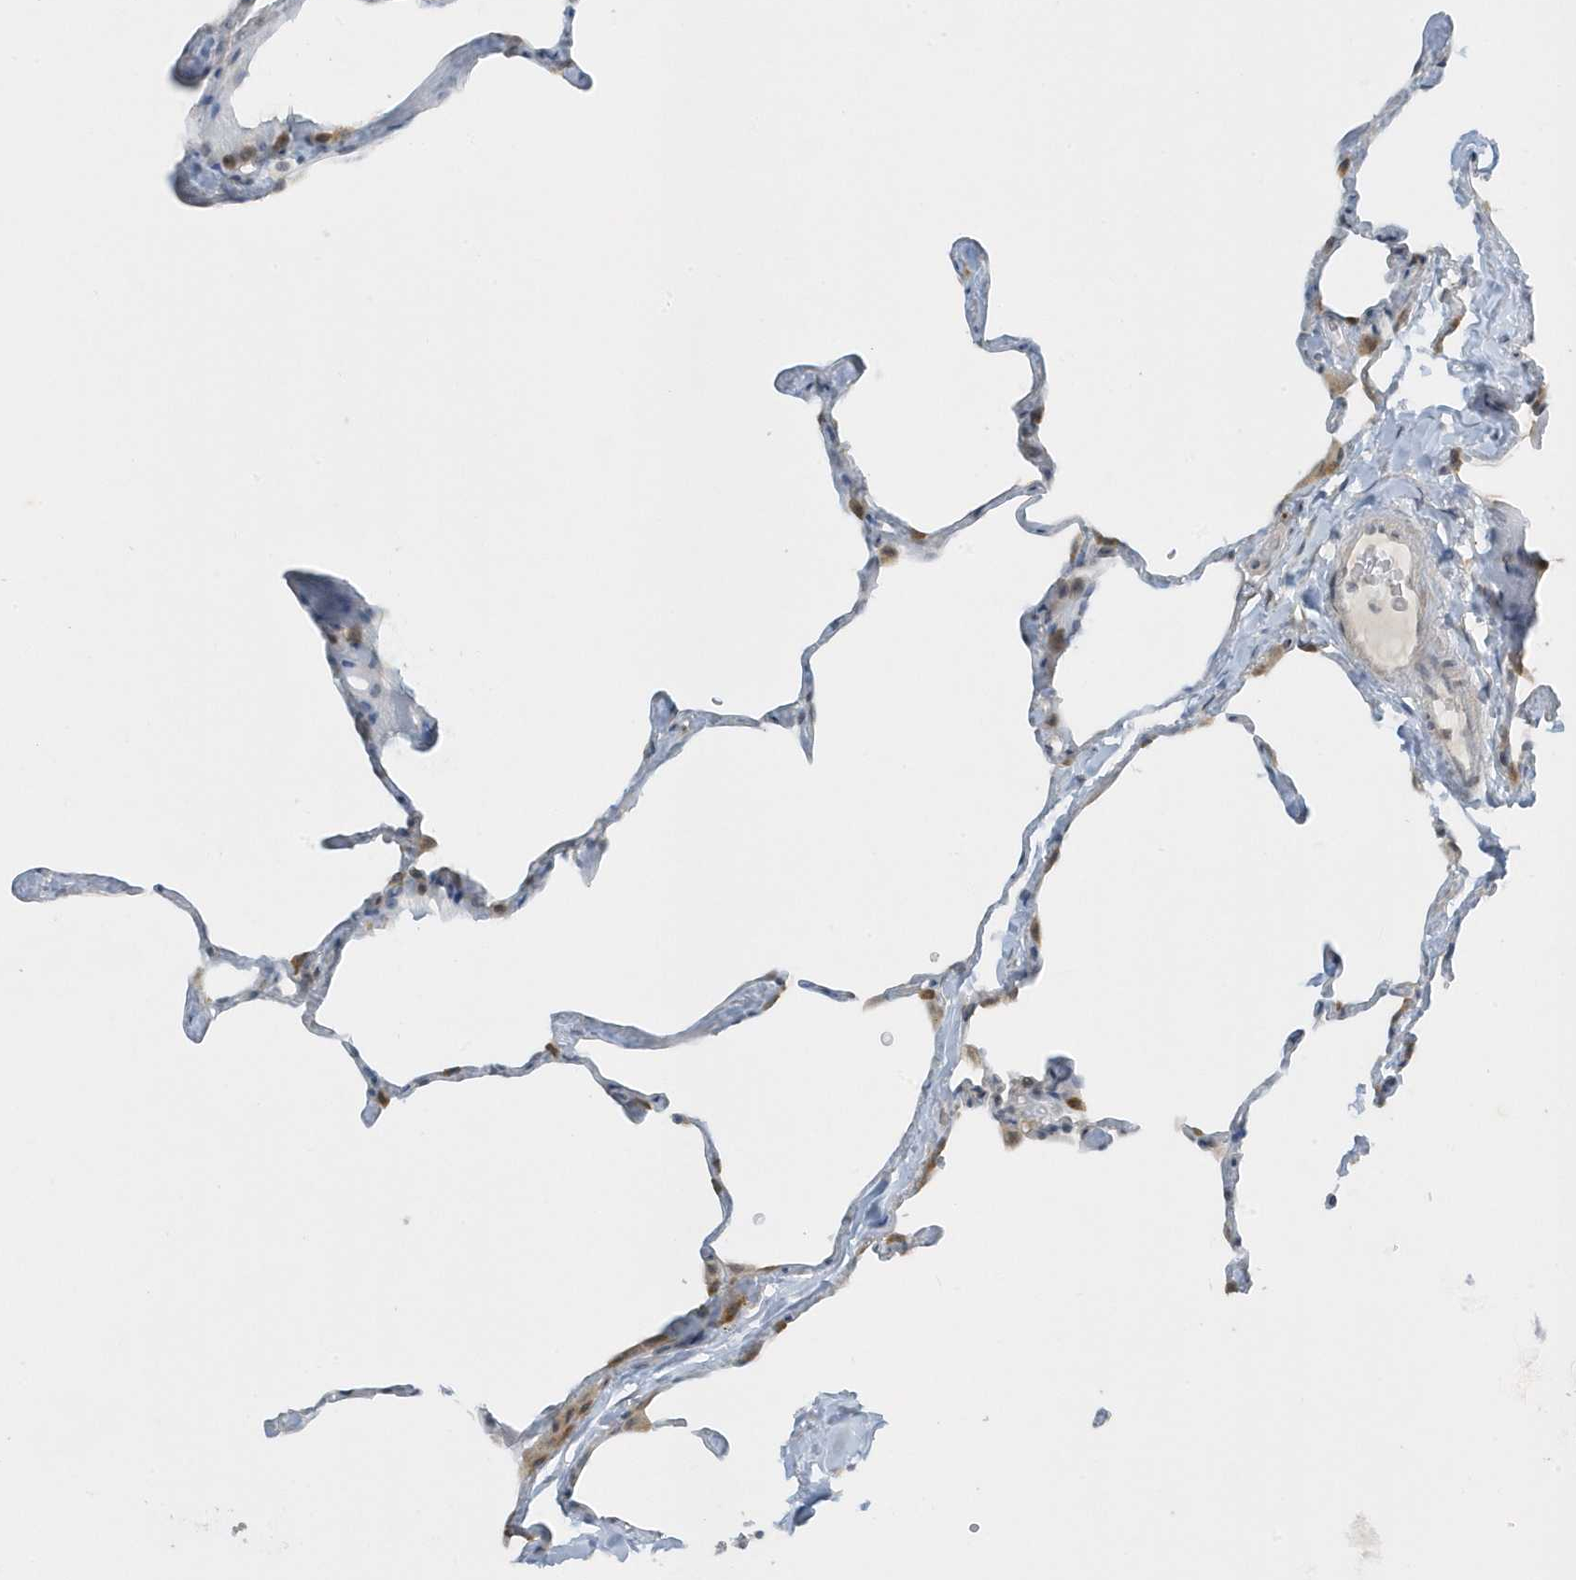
{"staining": {"intensity": "moderate", "quantity": "<25%", "location": "cytoplasmic/membranous"}, "tissue": "lung", "cell_type": "Alveolar cells", "image_type": "normal", "snomed": [{"axis": "morphology", "description": "Normal tissue, NOS"}, {"axis": "topography", "description": "Lung"}], "caption": "Benign lung demonstrates moderate cytoplasmic/membranous positivity in about <25% of alveolar cells.", "gene": "SCN3A", "patient": {"sex": "male", "age": 65}}